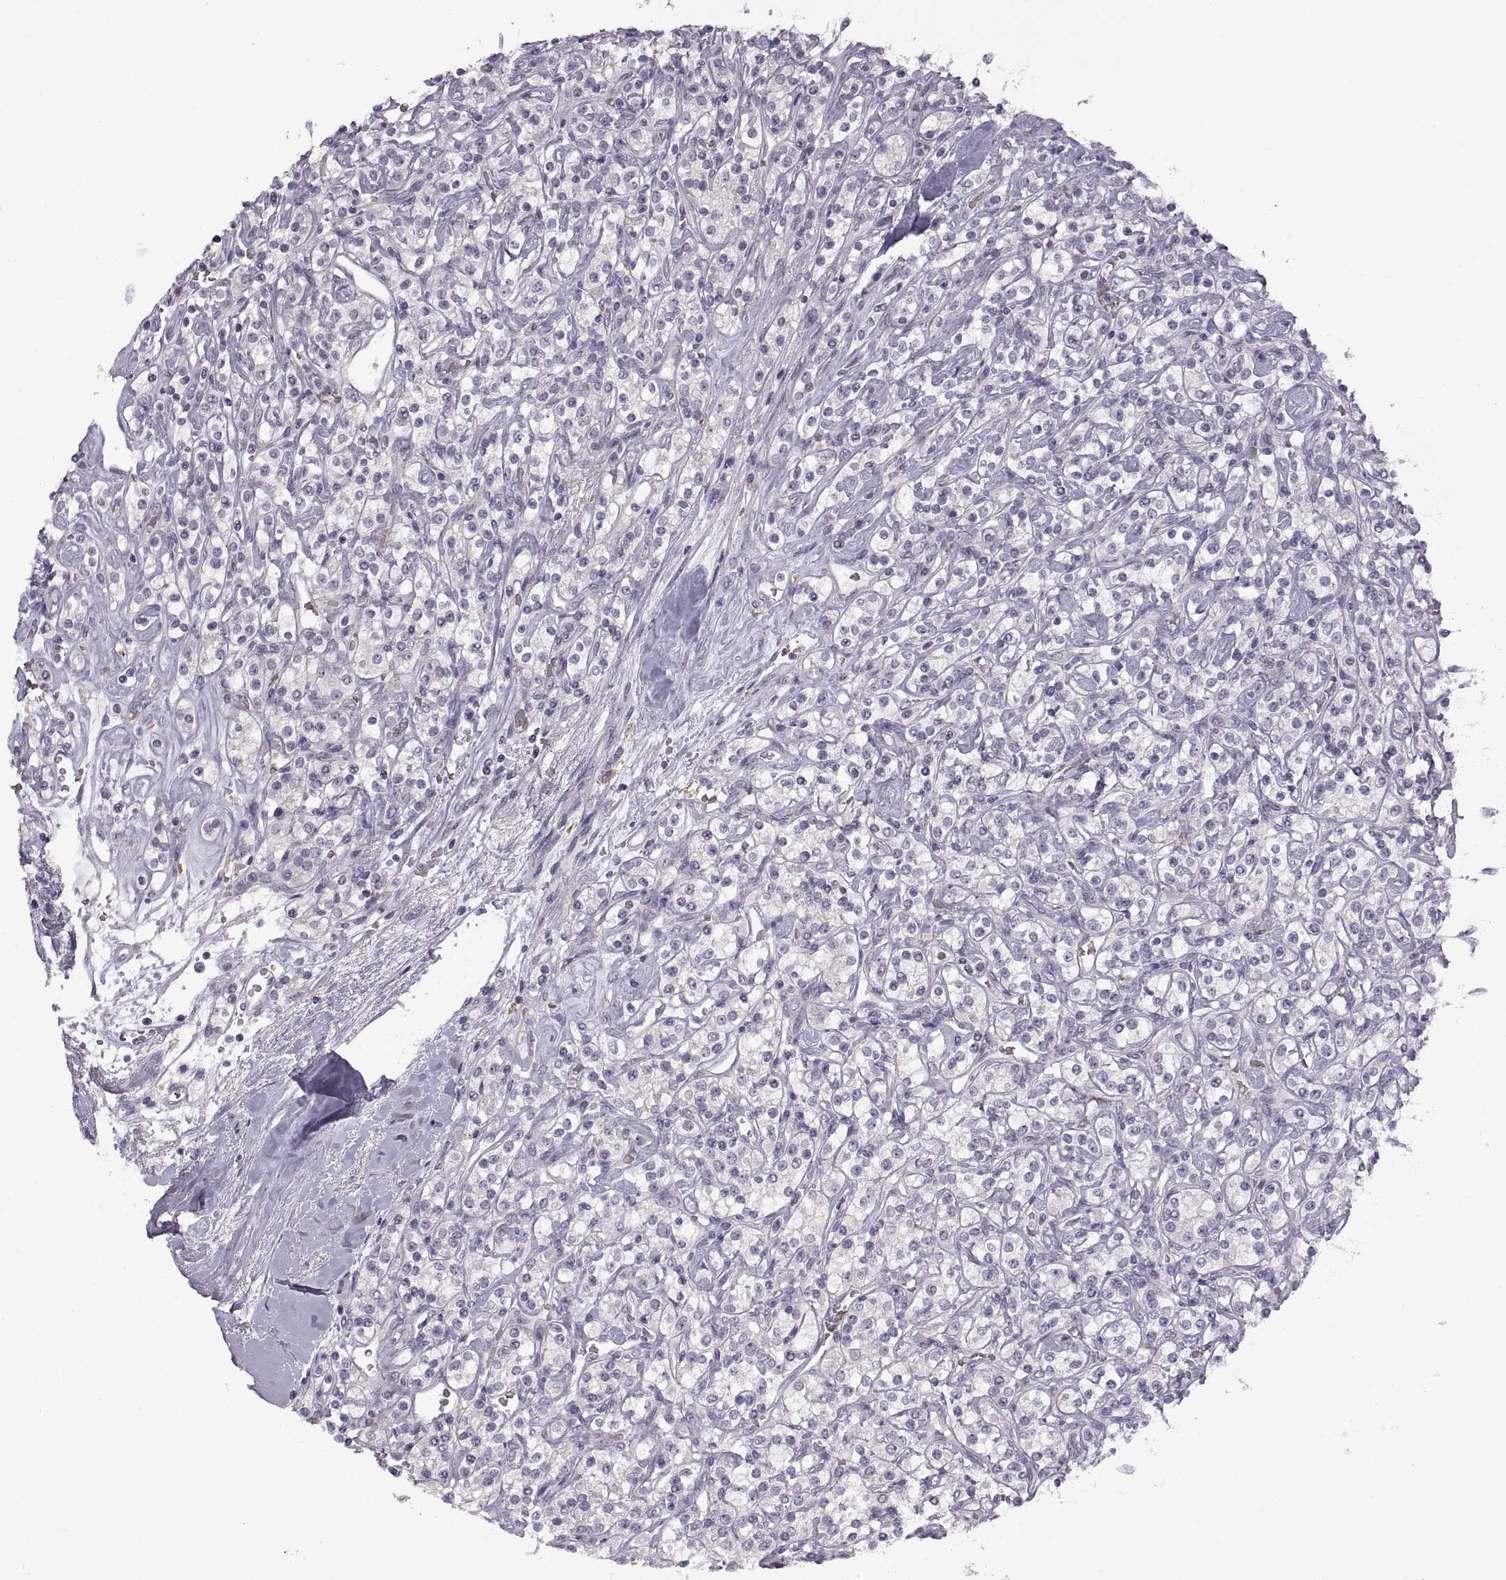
{"staining": {"intensity": "negative", "quantity": "none", "location": "none"}, "tissue": "renal cancer", "cell_type": "Tumor cells", "image_type": "cancer", "snomed": [{"axis": "morphology", "description": "Adenocarcinoma, NOS"}, {"axis": "topography", "description": "Kidney"}], "caption": "Tumor cells show no significant positivity in renal cancer (adenocarcinoma). (DAB (3,3'-diaminobenzidine) immunohistochemistry (IHC) visualized using brightfield microscopy, high magnification).", "gene": "MEIOC", "patient": {"sex": "male", "age": 77}}